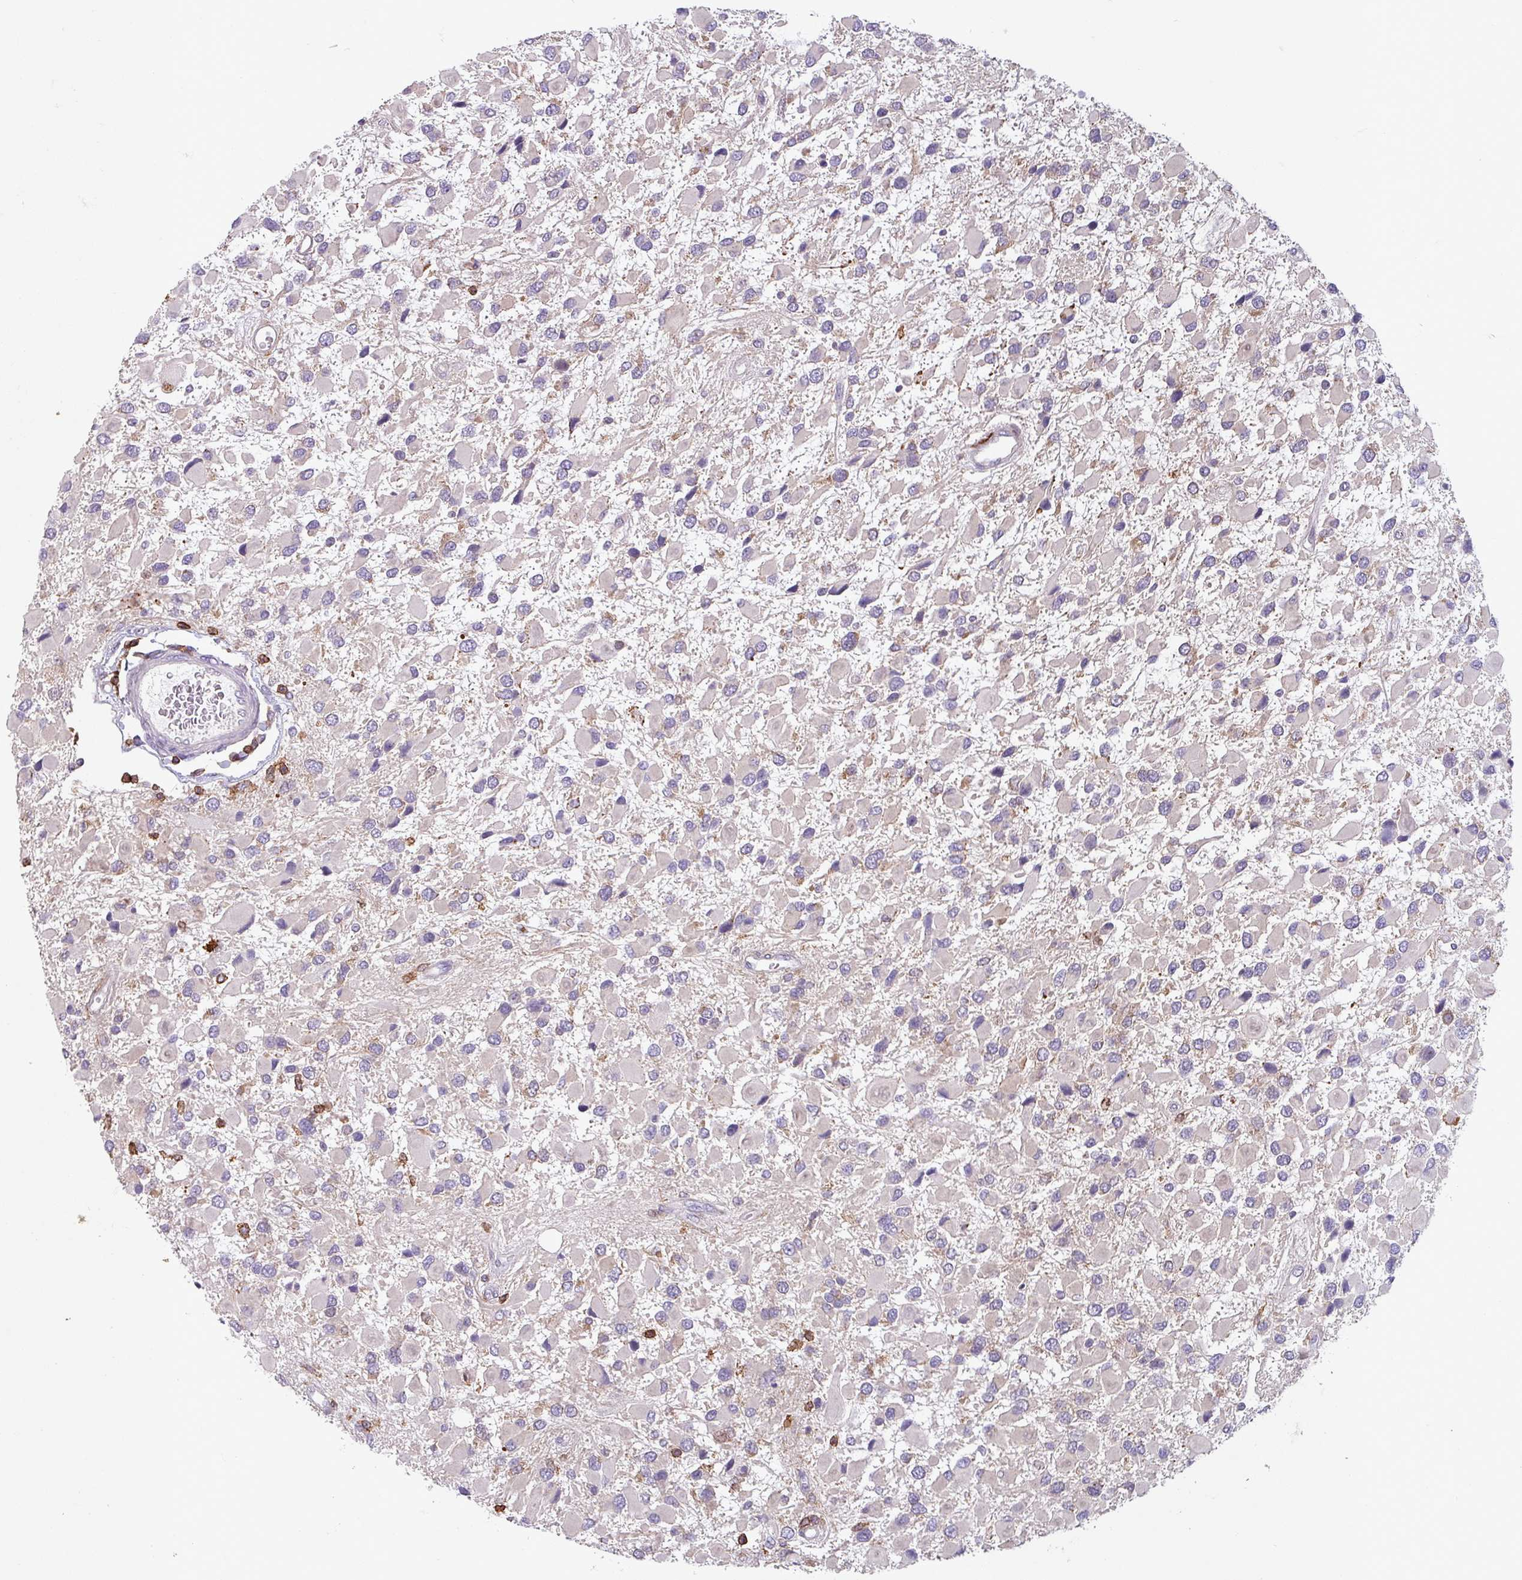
{"staining": {"intensity": "negative", "quantity": "none", "location": "none"}, "tissue": "glioma", "cell_type": "Tumor cells", "image_type": "cancer", "snomed": [{"axis": "morphology", "description": "Glioma, malignant, High grade"}, {"axis": "topography", "description": "Brain"}], "caption": "Immunohistochemistry of high-grade glioma (malignant) shows no expression in tumor cells. (Immunohistochemistry, brightfield microscopy, high magnification).", "gene": "NEDD9", "patient": {"sex": "male", "age": 53}}